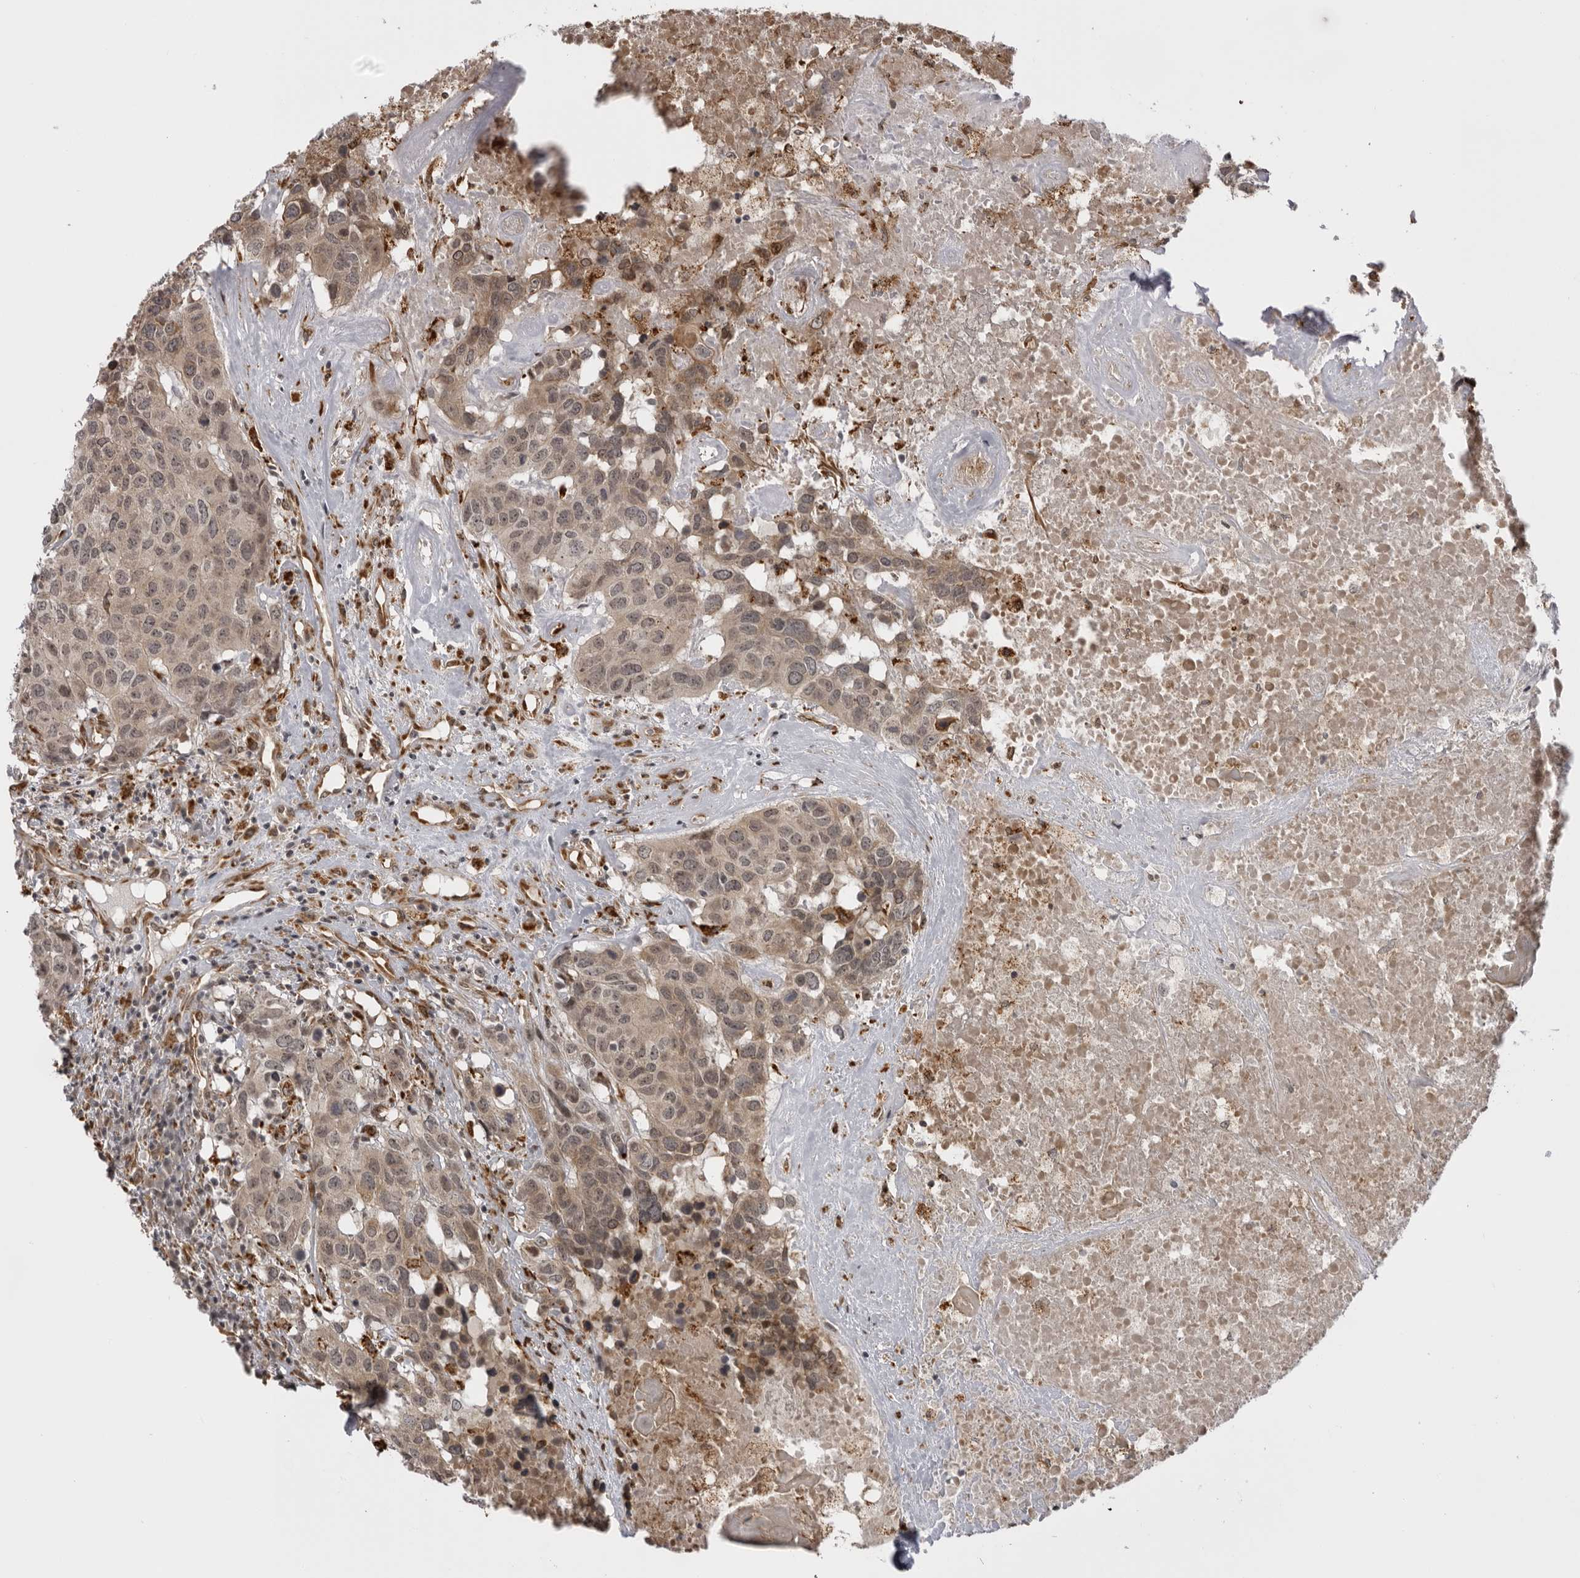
{"staining": {"intensity": "moderate", "quantity": ">75%", "location": "cytoplasmic/membranous"}, "tissue": "head and neck cancer", "cell_type": "Tumor cells", "image_type": "cancer", "snomed": [{"axis": "morphology", "description": "Squamous cell carcinoma, NOS"}, {"axis": "topography", "description": "Head-Neck"}], "caption": "Moderate cytoplasmic/membranous protein staining is present in about >75% of tumor cells in squamous cell carcinoma (head and neck).", "gene": "DNAH14", "patient": {"sex": "male", "age": 66}}